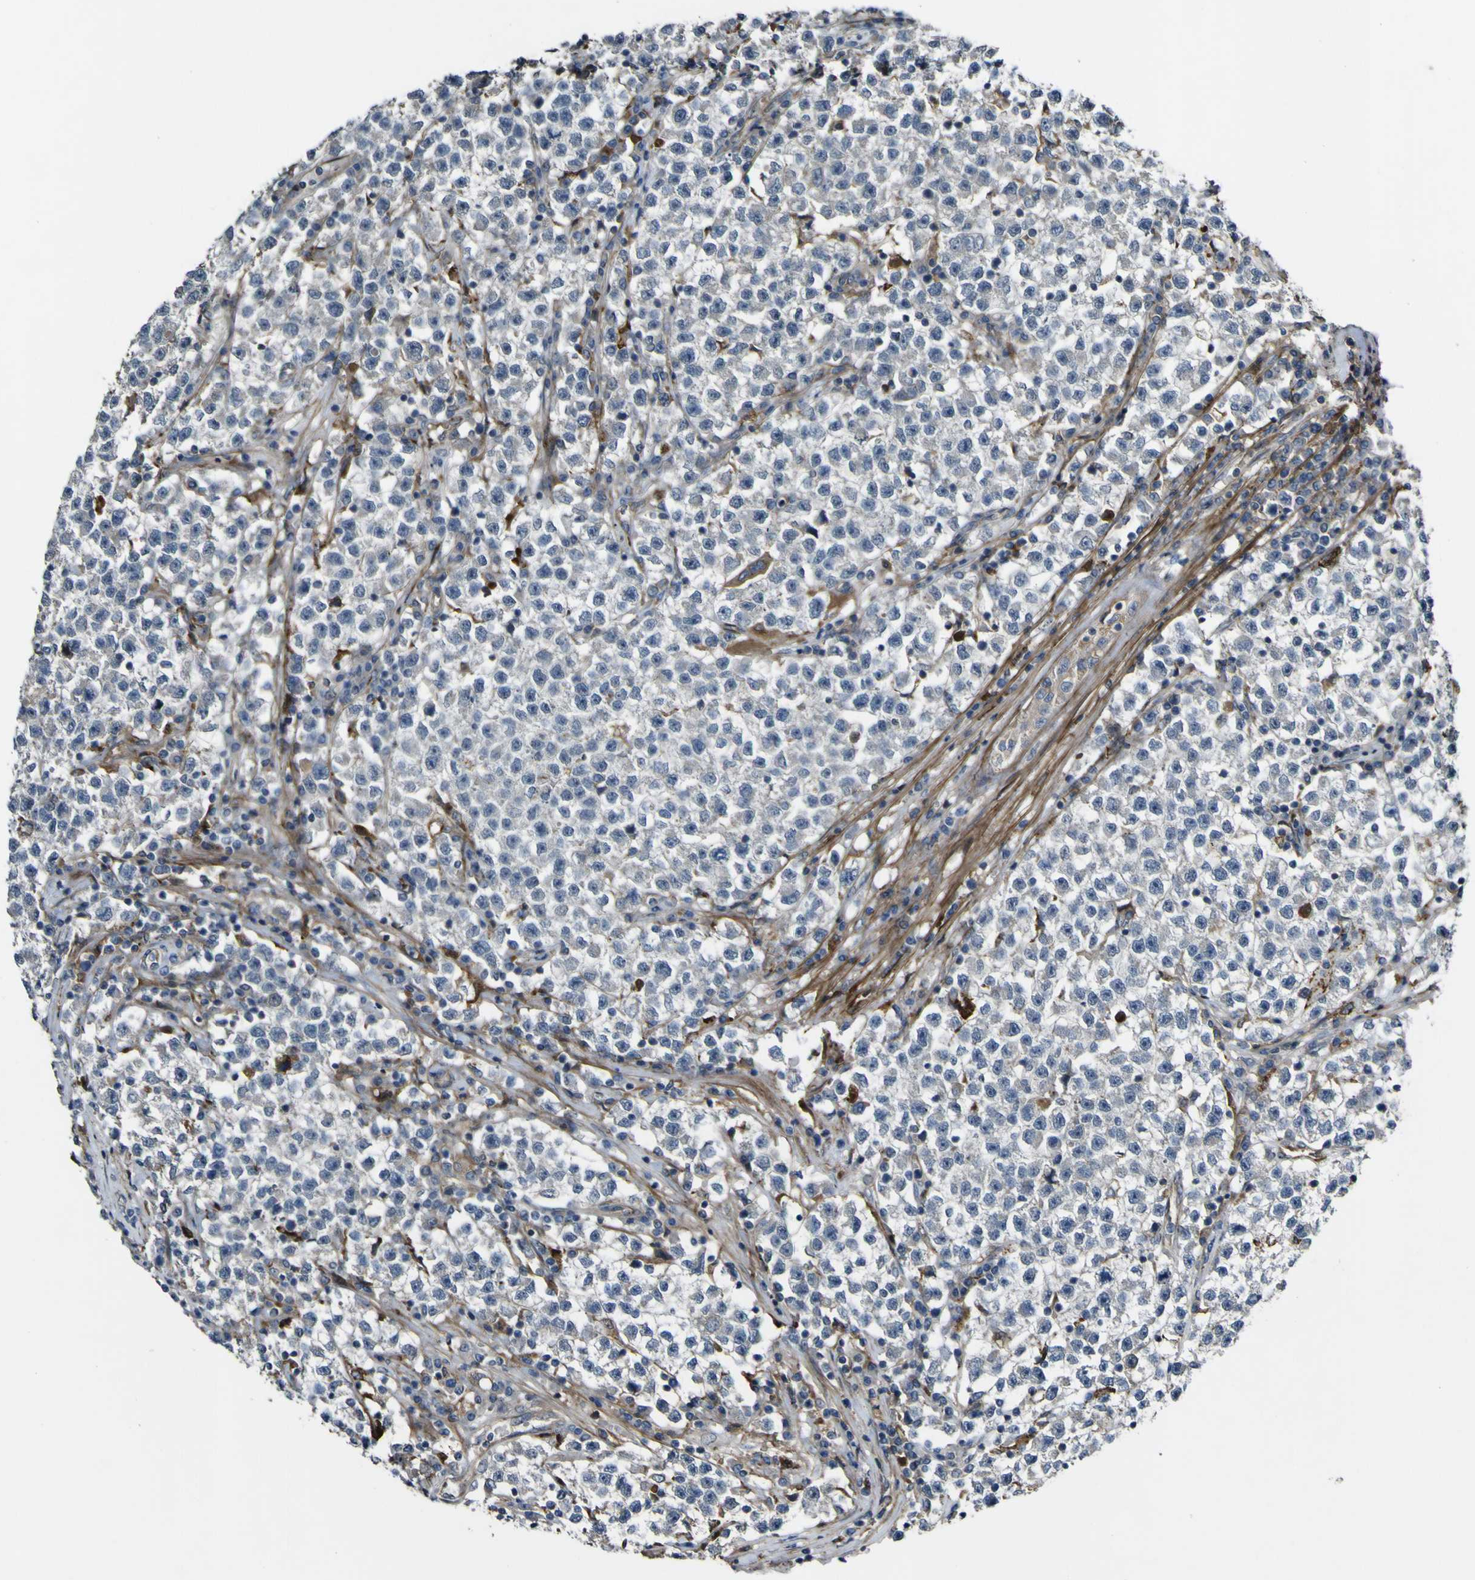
{"staining": {"intensity": "negative", "quantity": "none", "location": "none"}, "tissue": "testis cancer", "cell_type": "Tumor cells", "image_type": "cancer", "snomed": [{"axis": "morphology", "description": "Seminoma, NOS"}, {"axis": "topography", "description": "Testis"}], "caption": "An image of human testis cancer is negative for staining in tumor cells. The staining is performed using DAB (3,3'-diaminobenzidine) brown chromogen with nuclei counter-stained in using hematoxylin.", "gene": "GPLD1", "patient": {"sex": "male", "age": 22}}